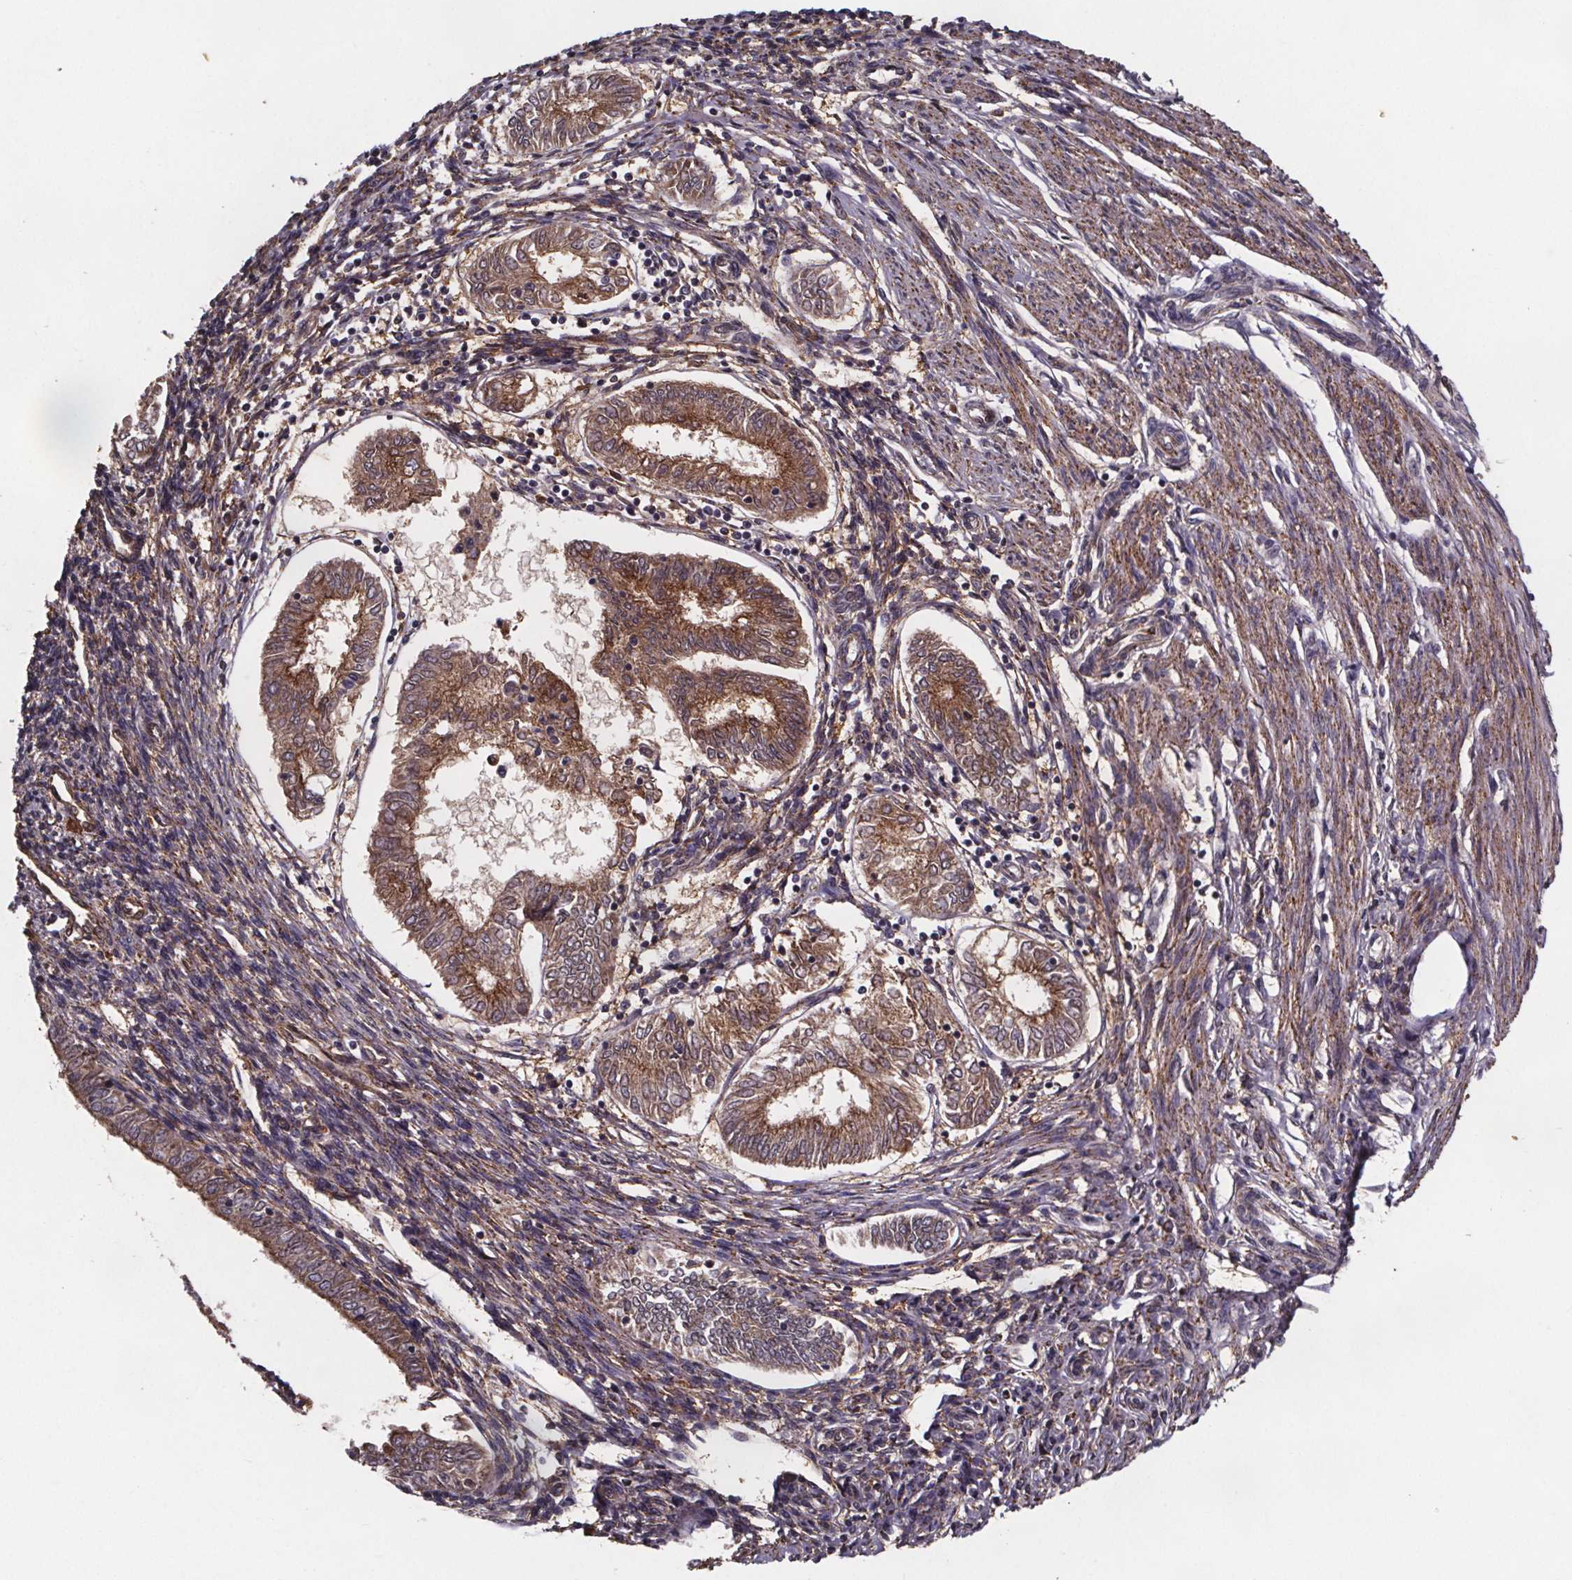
{"staining": {"intensity": "moderate", "quantity": "25%-75%", "location": "cytoplasmic/membranous"}, "tissue": "endometrial cancer", "cell_type": "Tumor cells", "image_type": "cancer", "snomed": [{"axis": "morphology", "description": "Adenocarcinoma, NOS"}, {"axis": "topography", "description": "Endometrium"}], "caption": "Moderate cytoplasmic/membranous protein staining is seen in about 25%-75% of tumor cells in endometrial cancer (adenocarcinoma).", "gene": "FASTKD3", "patient": {"sex": "female", "age": 68}}